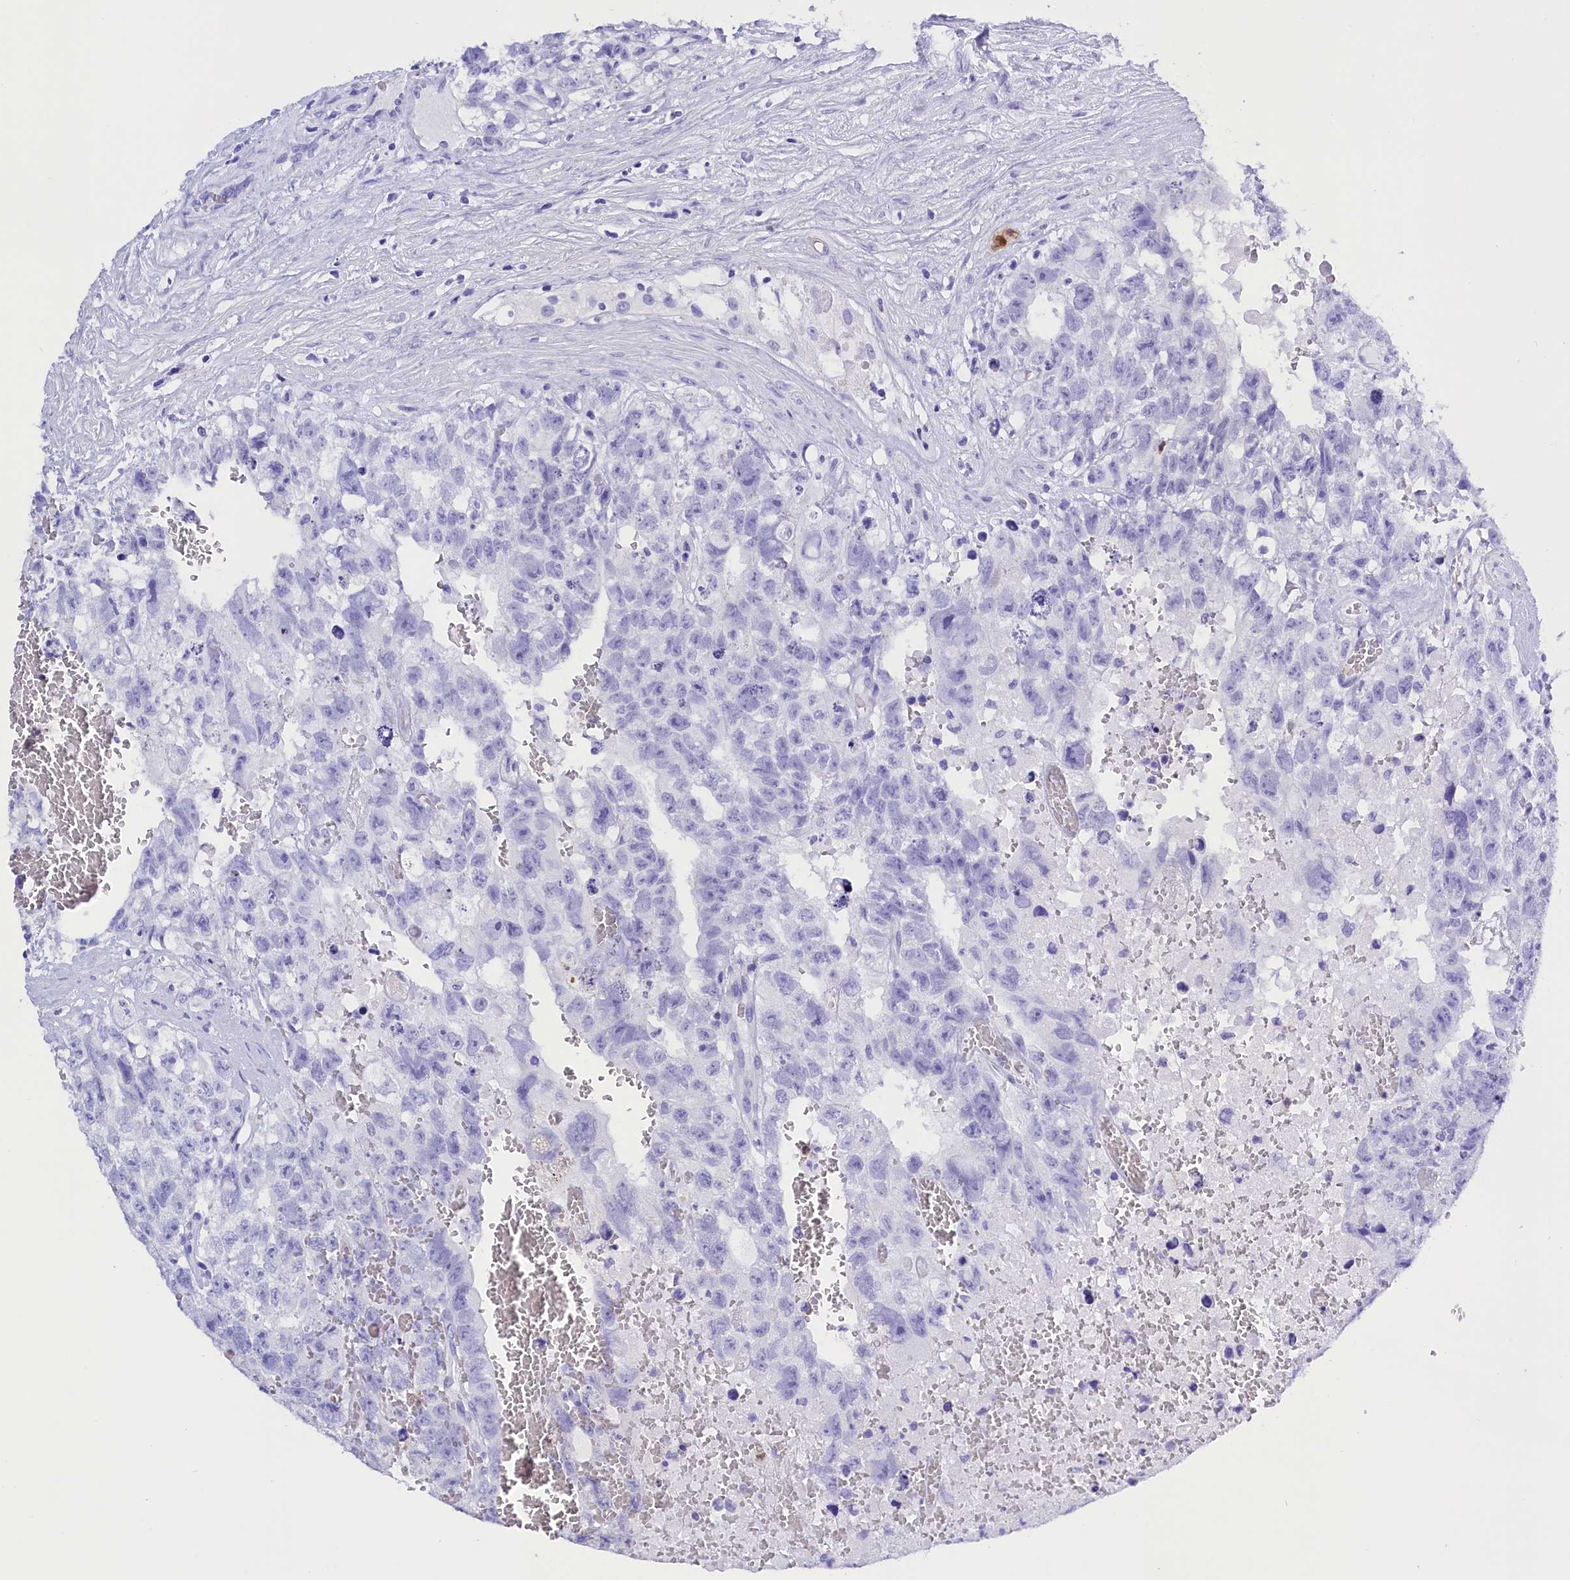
{"staining": {"intensity": "negative", "quantity": "none", "location": "none"}, "tissue": "testis cancer", "cell_type": "Tumor cells", "image_type": "cancer", "snomed": [{"axis": "morphology", "description": "Carcinoma, Embryonal, NOS"}, {"axis": "topography", "description": "Testis"}], "caption": "The IHC micrograph has no significant positivity in tumor cells of testis embryonal carcinoma tissue. (IHC, brightfield microscopy, high magnification).", "gene": "CLC", "patient": {"sex": "male", "age": 26}}